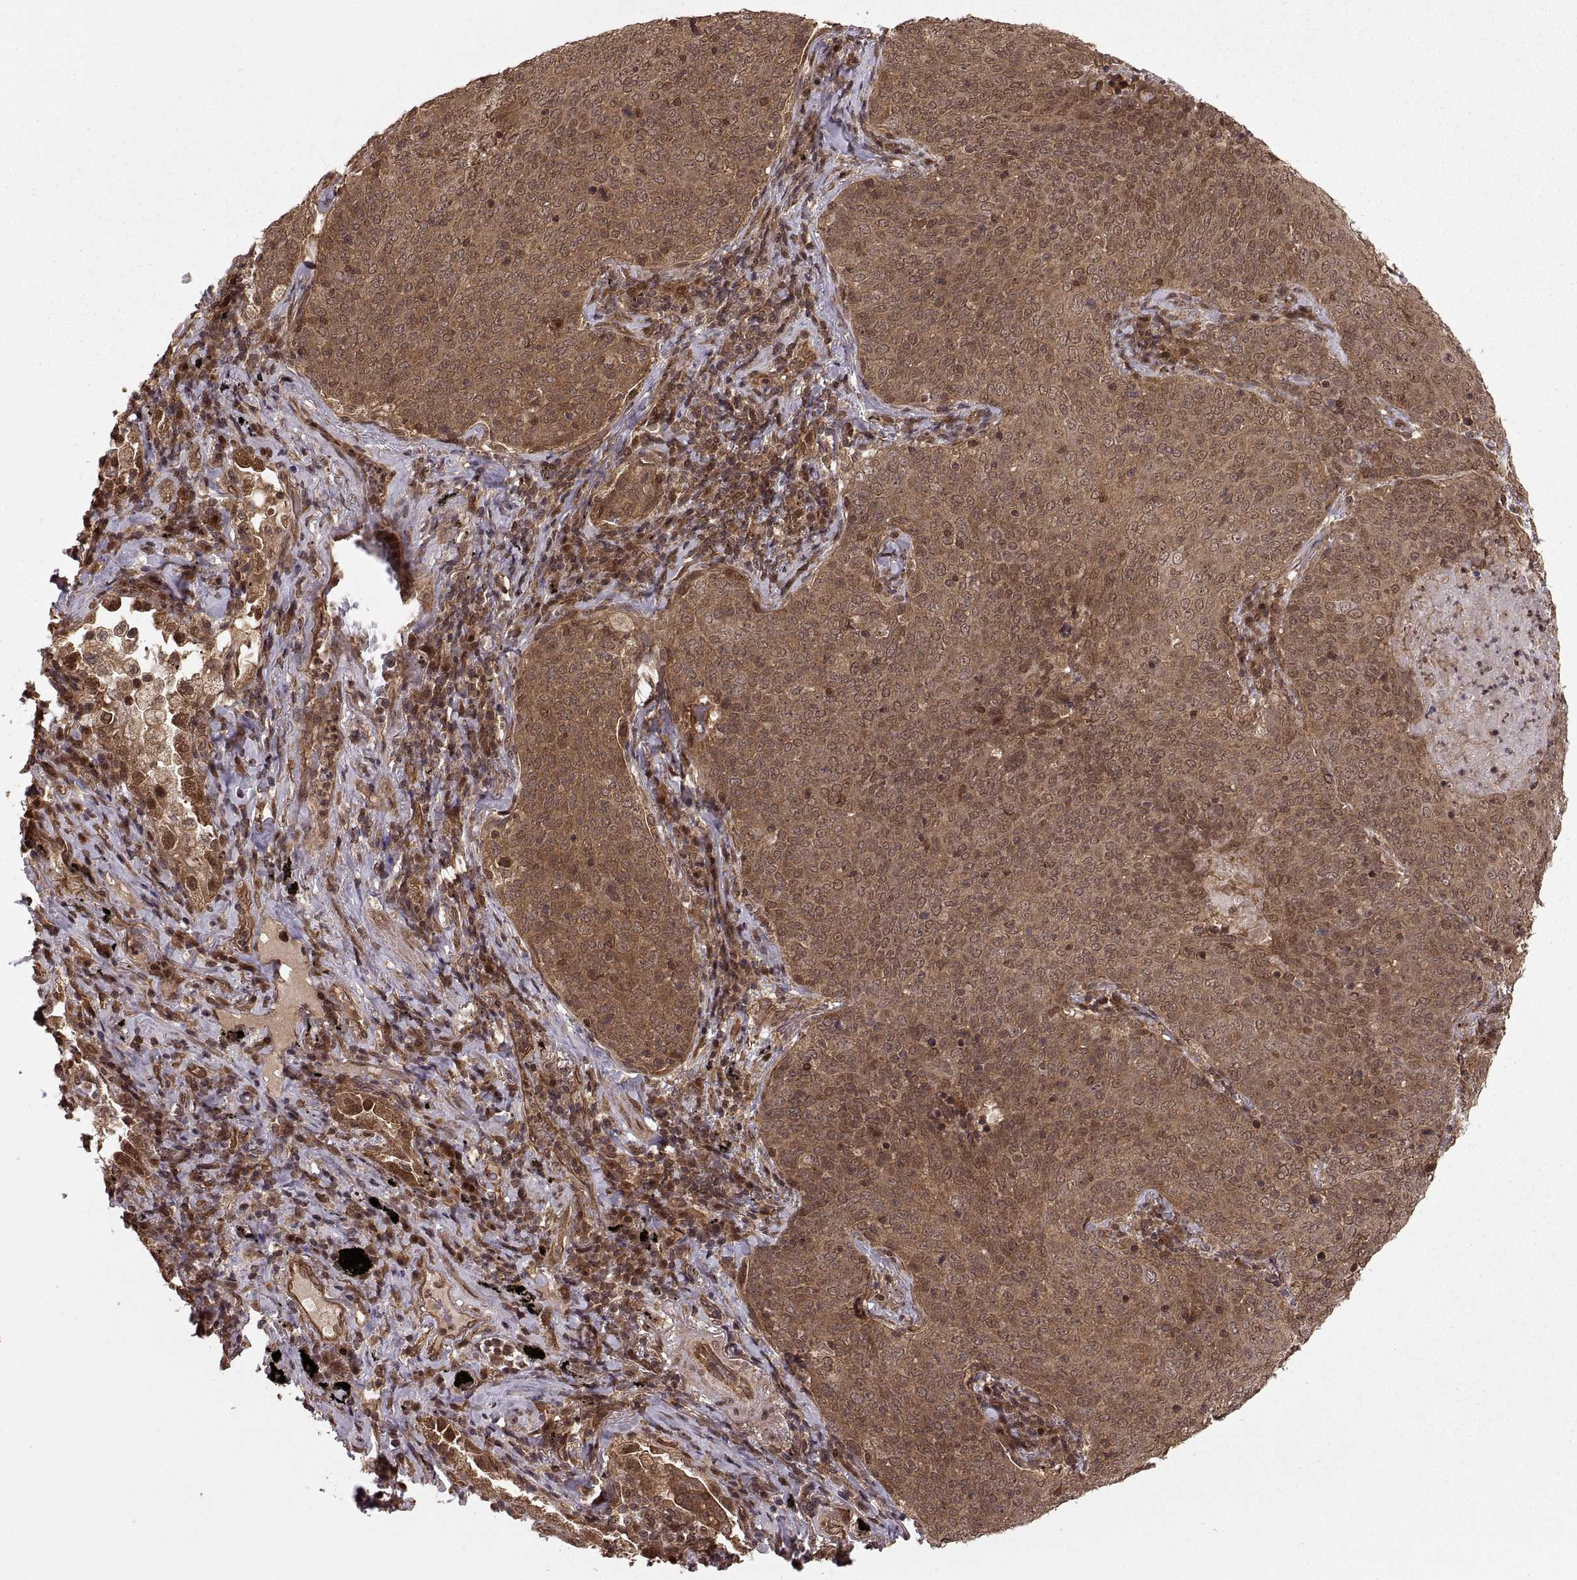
{"staining": {"intensity": "moderate", "quantity": ">75%", "location": "cytoplasmic/membranous"}, "tissue": "lung cancer", "cell_type": "Tumor cells", "image_type": "cancer", "snomed": [{"axis": "morphology", "description": "Squamous cell carcinoma, NOS"}, {"axis": "topography", "description": "Lung"}], "caption": "A histopathology image showing moderate cytoplasmic/membranous positivity in approximately >75% of tumor cells in lung cancer, as visualized by brown immunohistochemical staining.", "gene": "DEDD", "patient": {"sex": "male", "age": 82}}